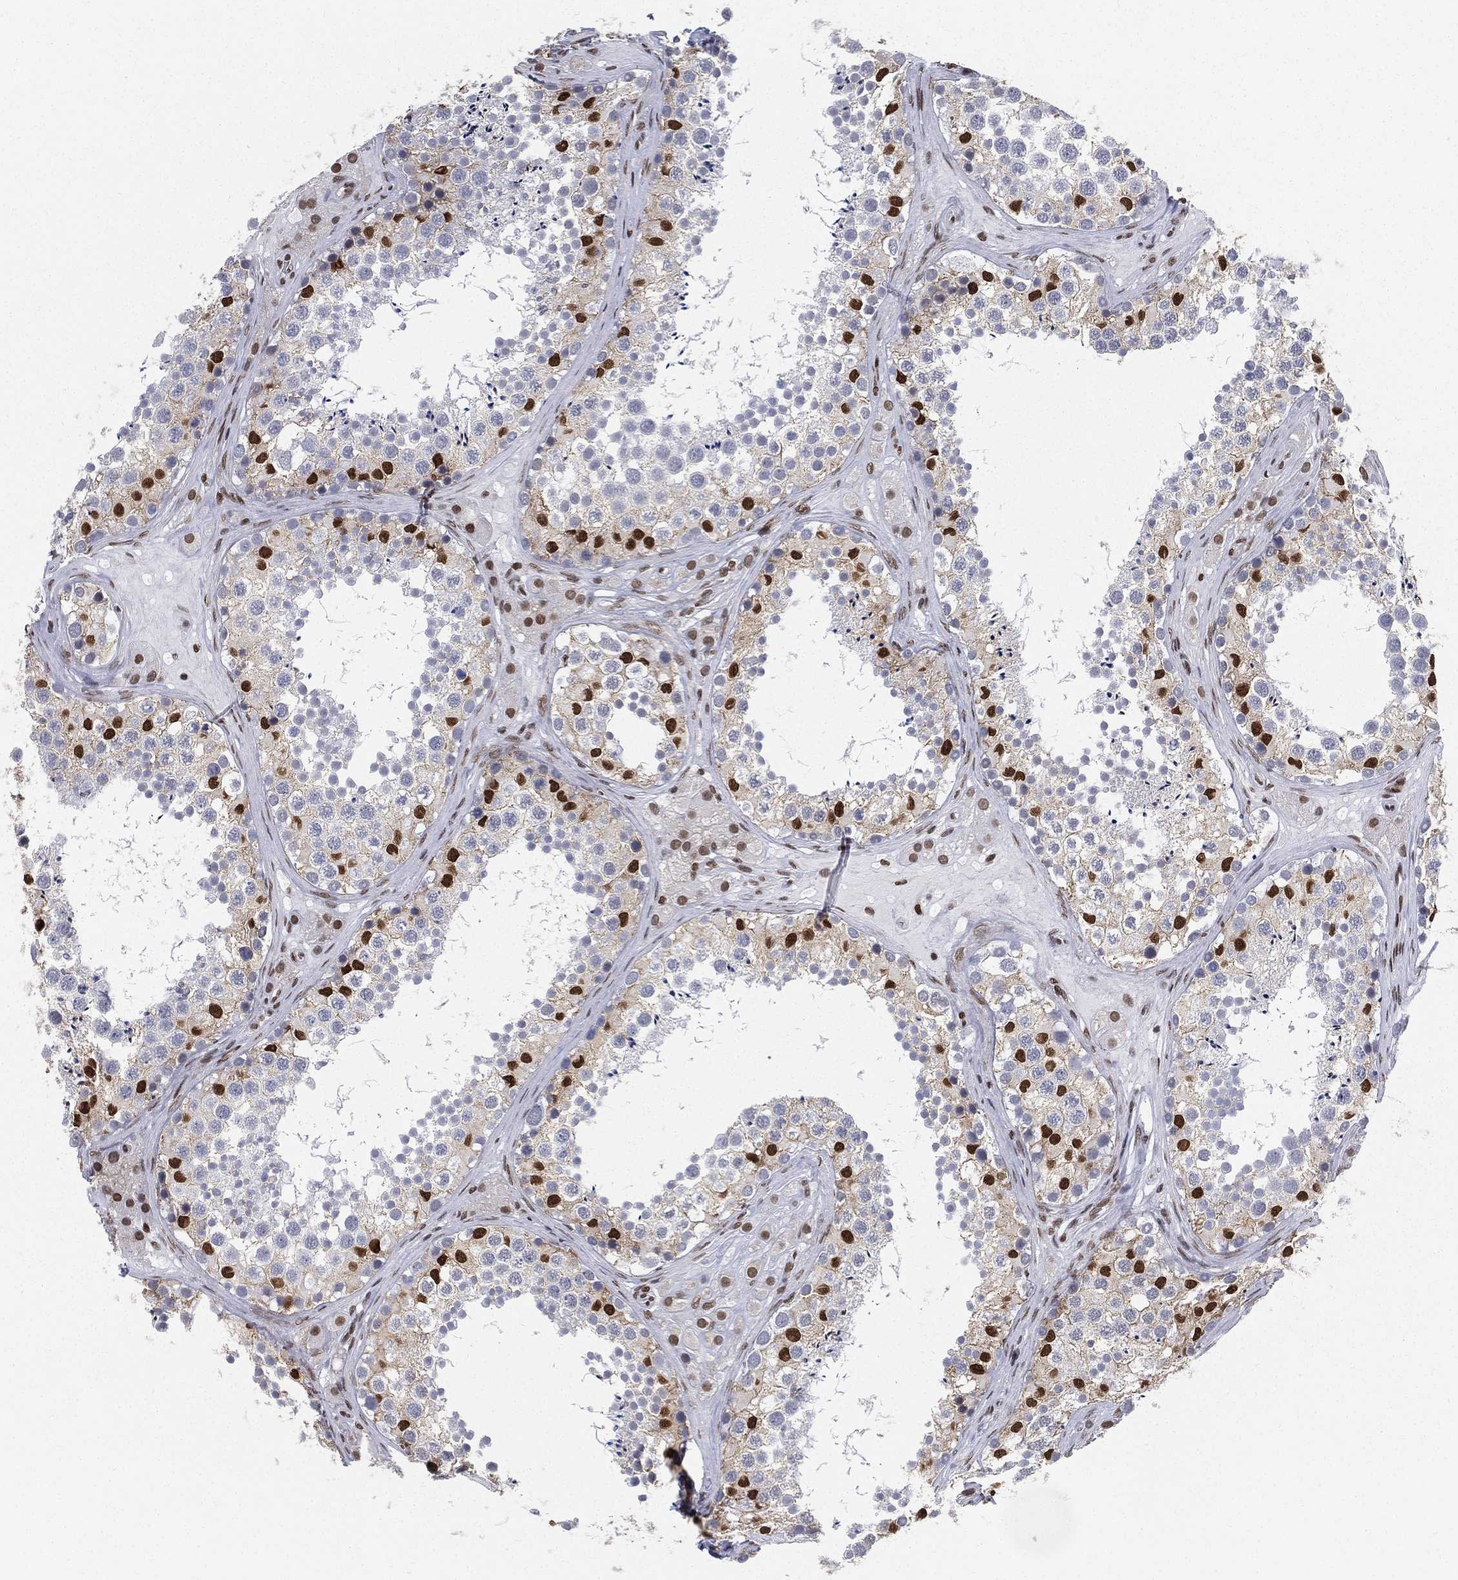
{"staining": {"intensity": "strong", "quantity": "<25%", "location": "nuclear"}, "tissue": "testis", "cell_type": "Cells in seminiferous ducts", "image_type": "normal", "snomed": [{"axis": "morphology", "description": "Normal tissue, NOS"}, {"axis": "topography", "description": "Testis"}], "caption": "Benign testis was stained to show a protein in brown. There is medium levels of strong nuclear staining in about <25% of cells in seminiferous ducts. Nuclei are stained in blue.", "gene": "FUBP3", "patient": {"sex": "male", "age": 41}}